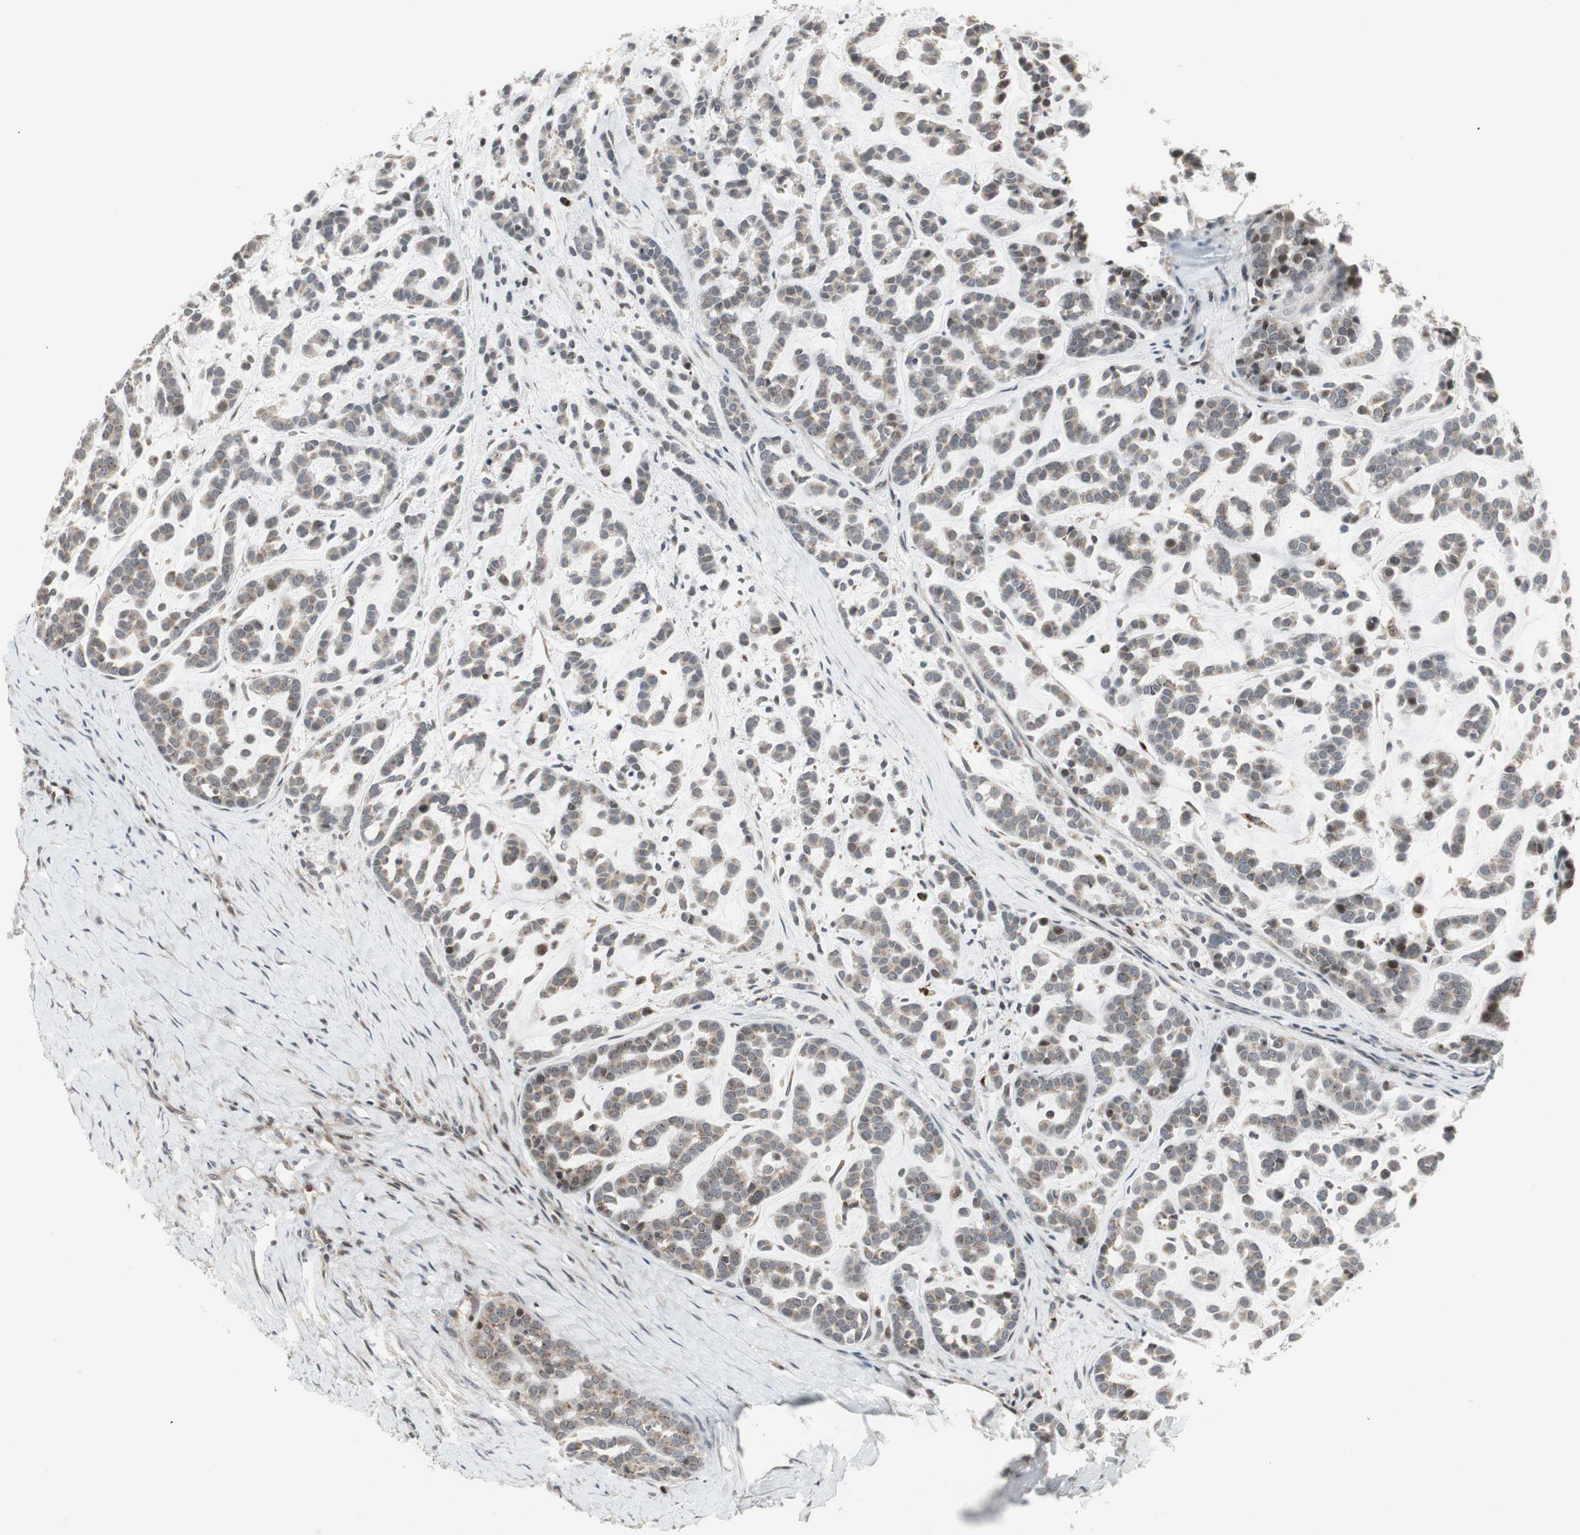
{"staining": {"intensity": "weak", "quantity": "<25%", "location": "cytoplasmic/membranous,nuclear"}, "tissue": "head and neck cancer", "cell_type": "Tumor cells", "image_type": "cancer", "snomed": [{"axis": "morphology", "description": "Adenocarcinoma, NOS"}, {"axis": "morphology", "description": "Adenoma, NOS"}, {"axis": "topography", "description": "Head-Neck"}], "caption": "Immunohistochemical staining of human adenoma (head and neck) shows no significant staining in tumor cells. (IHC, brightfield microscopy, high magnification).", "gene": "SNX4", "patient": {"sex": "female", "age": 55}}